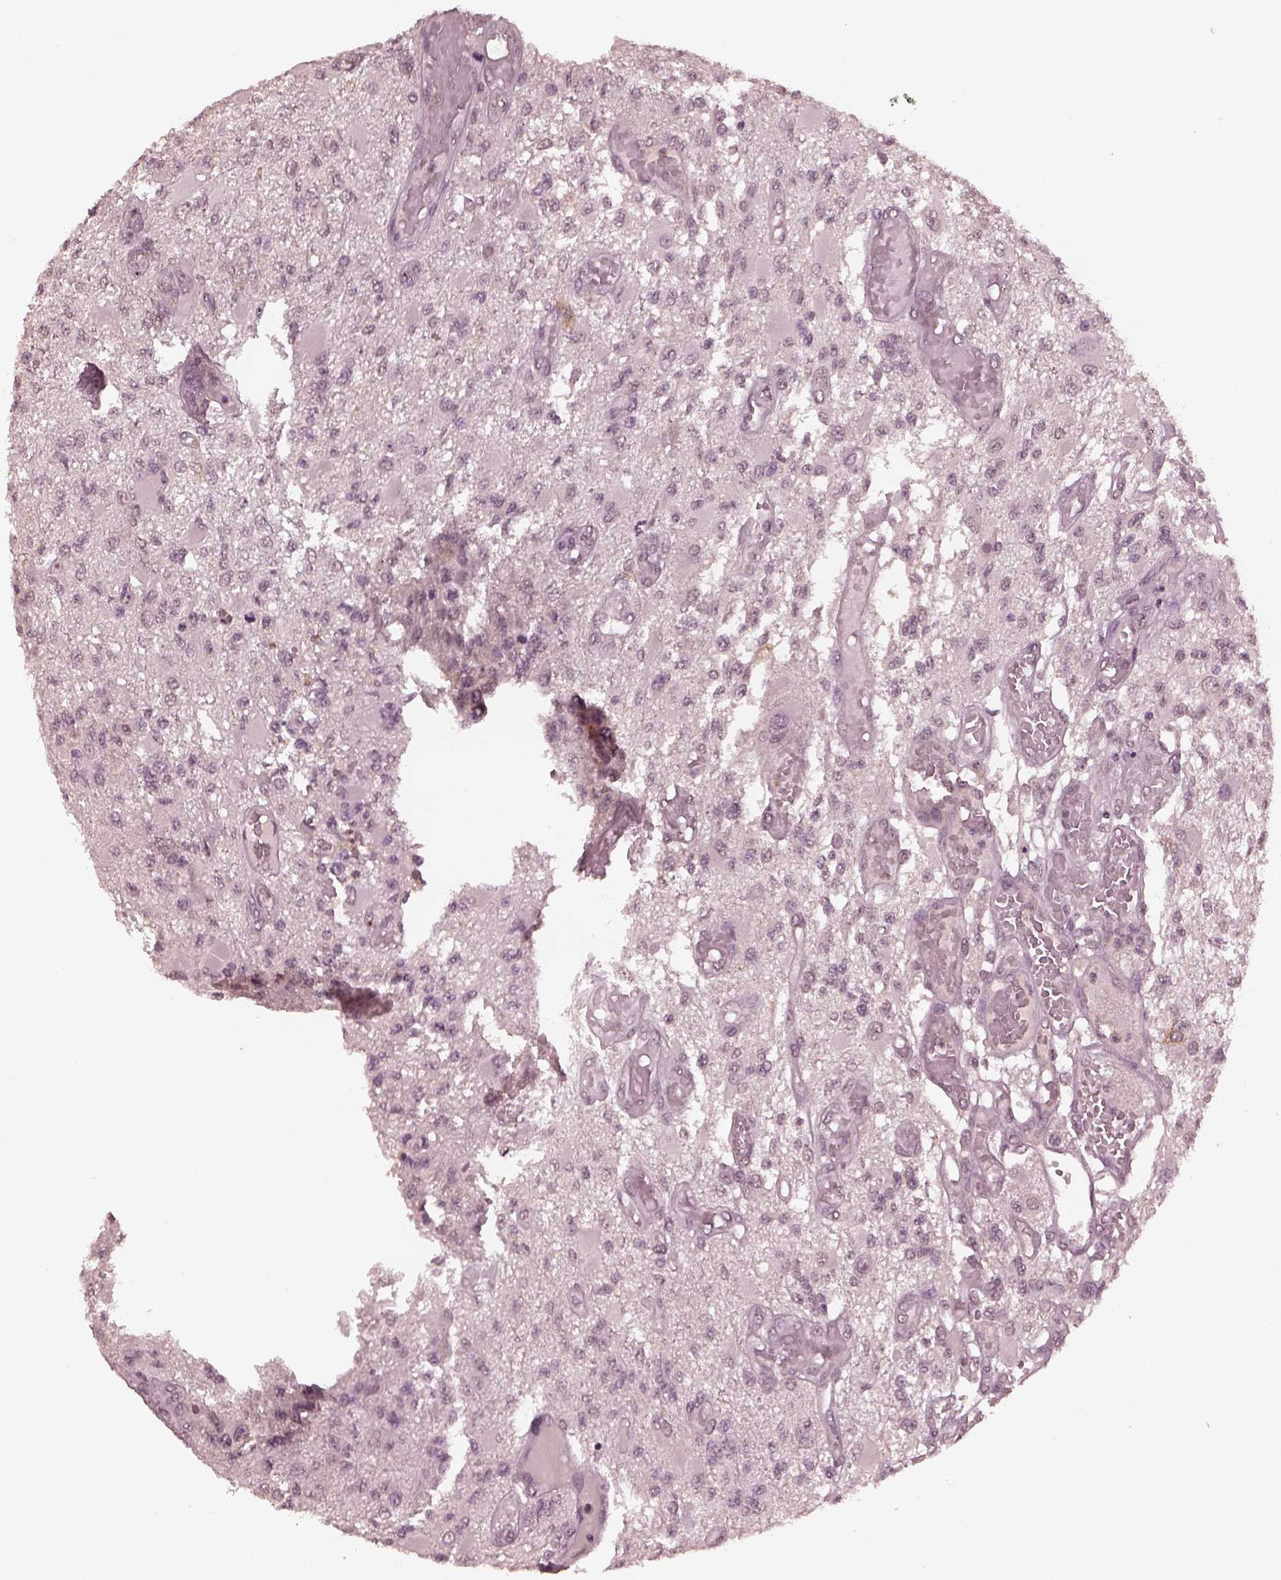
{"staining": {"intensity": "negative", "quantity": "none", "location": "none"}, "tissue": "glioma", "cell_type": "Tumor cells", "image_type": "cancer", "snomed": [{"axis": "morphology", "description": "Glioma, malignant, High grade"}, {"axis": "topography", "description": "Brain"}], "caption": "High magnification brightfield microscopy of malignant high-grade glioma stained with DAB (brown) and counterstained with hematoxylin (blue): tumor cells show no significant expression.", "gene": "KRT79", "patient": {"sex": "female", "age": 63}}